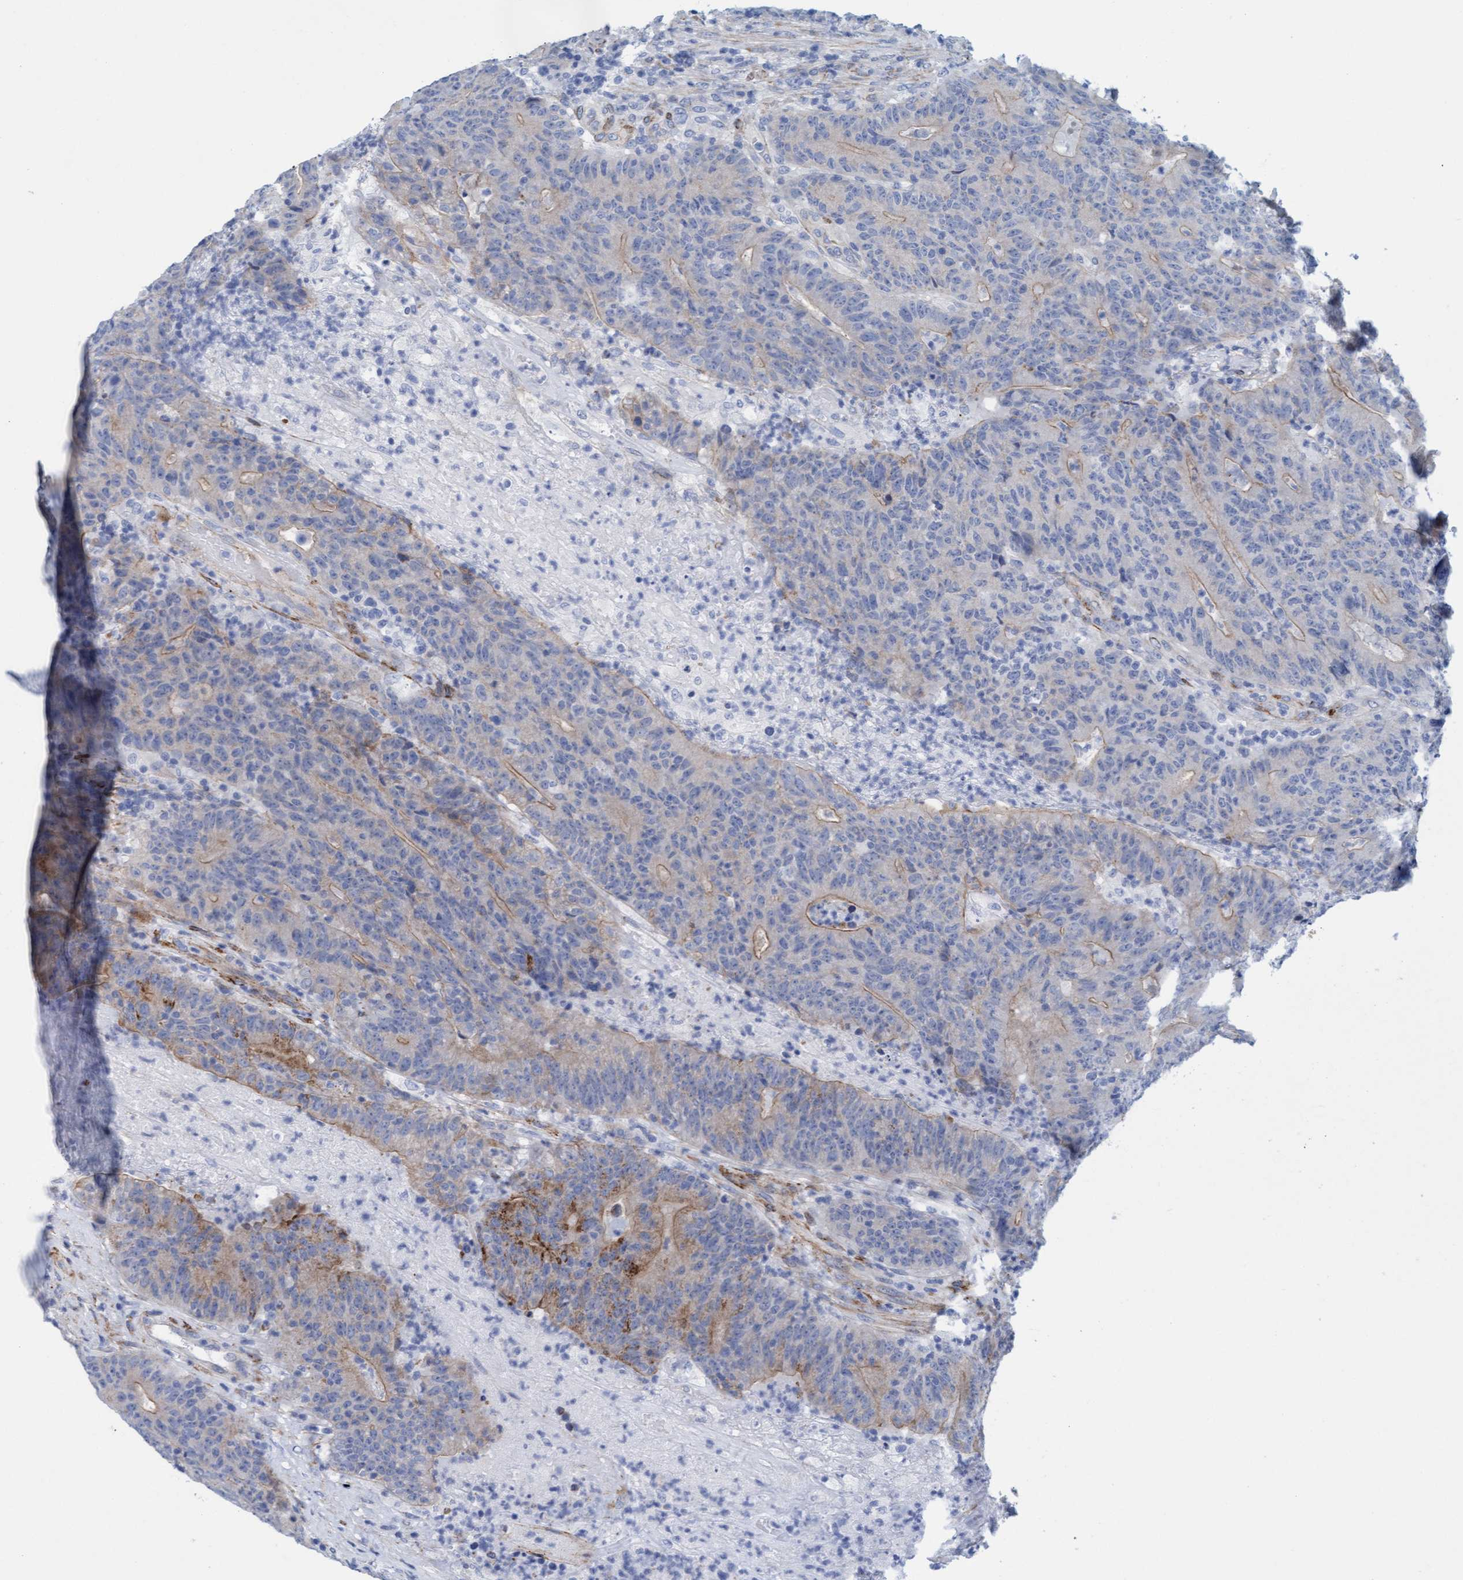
{"staining": {"intensity": "strong", "quantity": "25%-75%", "location": "cytoplasmic/membranous"}, "tissue": "colorectal cancer", "cell_type": "Tumor cells", "image_type": "cancer", "snomed": [{"axis": "morphology", "description": "Normal tissue, NOS"}, {"axis": "morphology", "description": "Adenocarcinoma, NOS"}, {"axis": "topography", "description": "Colon"}], "caption": "Colorectal cancer (adenocarcinoma) was stained to show a protein in brown. There is high levels of strong cytoplasmic/membranous positivity in approximately 25%-75% of tumor cells.", "gene": "MTFR1", "patient": {"sex": "female", "age": 75}}